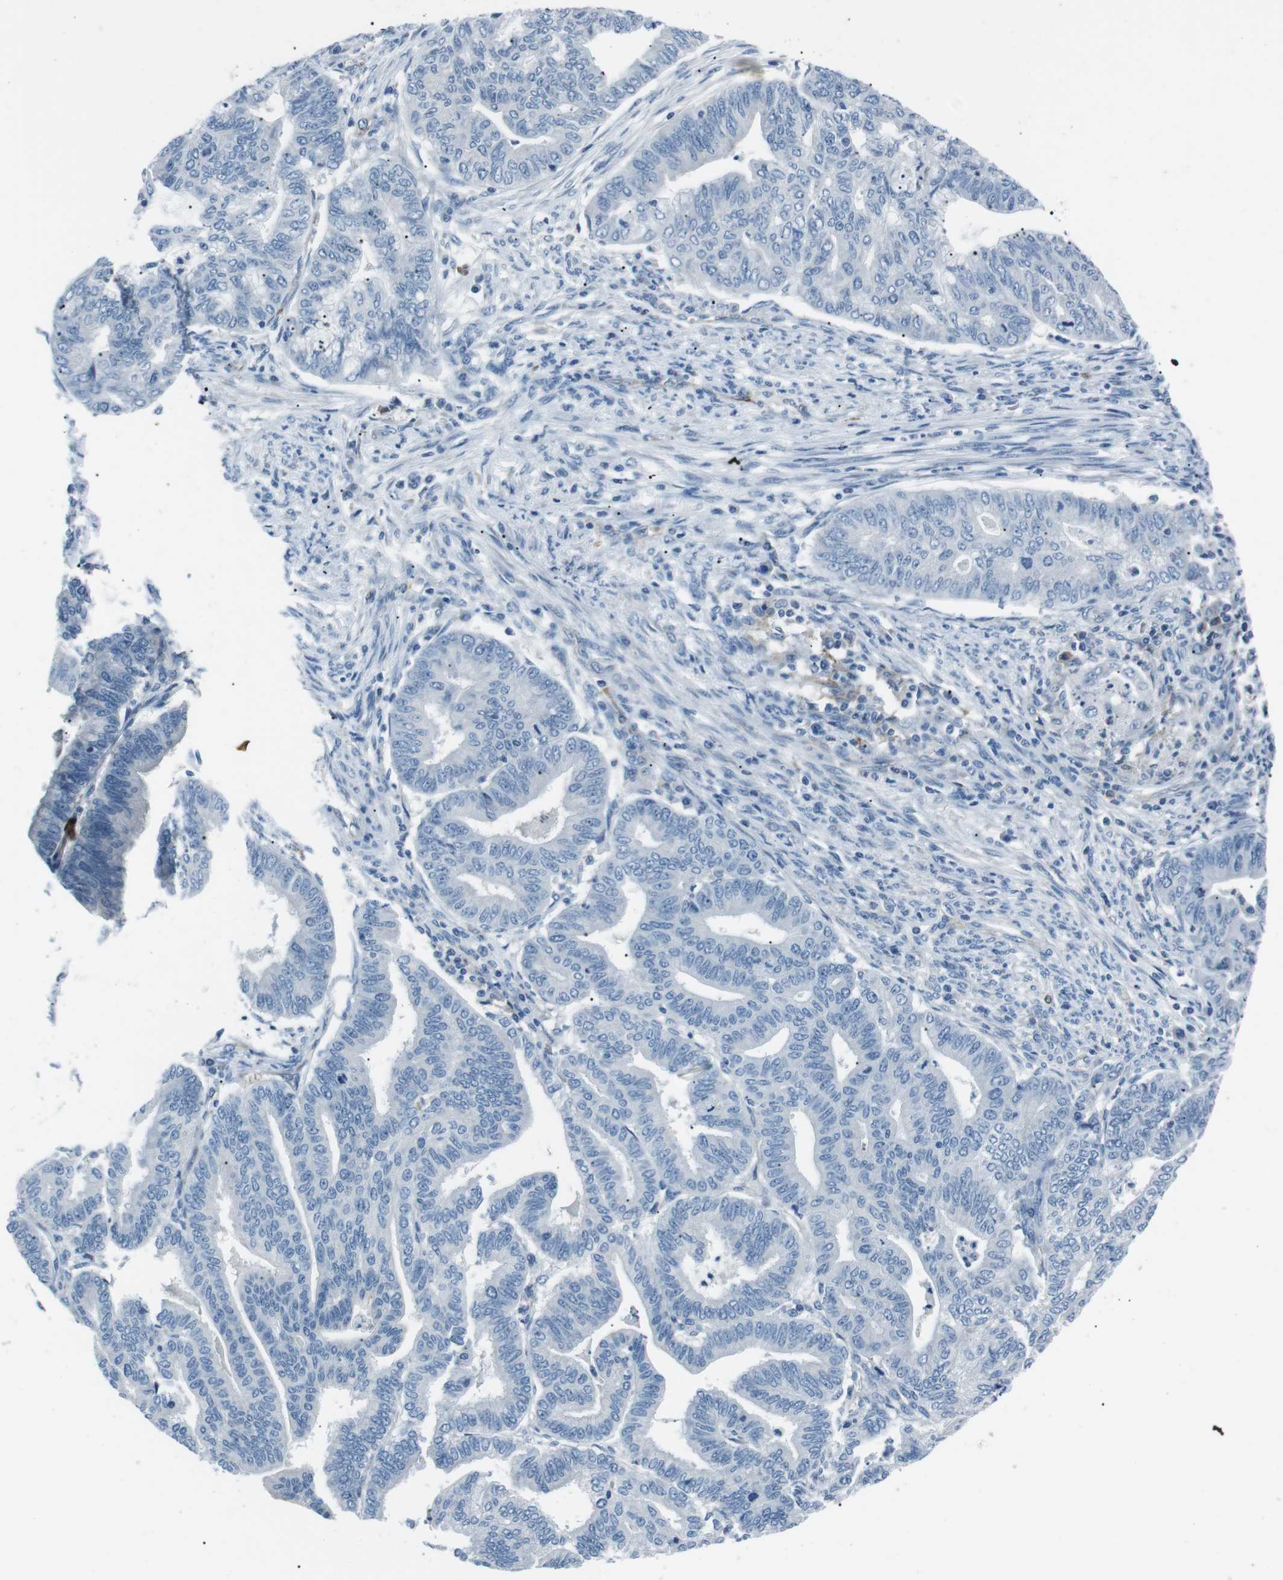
{"staining": {"intensity": "negative", "quantity": "none", "location": "none"}, "tissue": "endometrial cancer", "cell_type": "Tumor cells", "image_type": "cancer", "snomed": [{"axis": "morphology", "description": "Adenocarcinoma, NOS"}, {"axis": "topography", "description": "Endometrium"}], "caption": "Endometrial adenocarcinoma was stained to show a protein in brown. There is no significant staining in tumor cells.", "gene": "CSF2RA", "patient": {"sex": "female", "age": 79}}